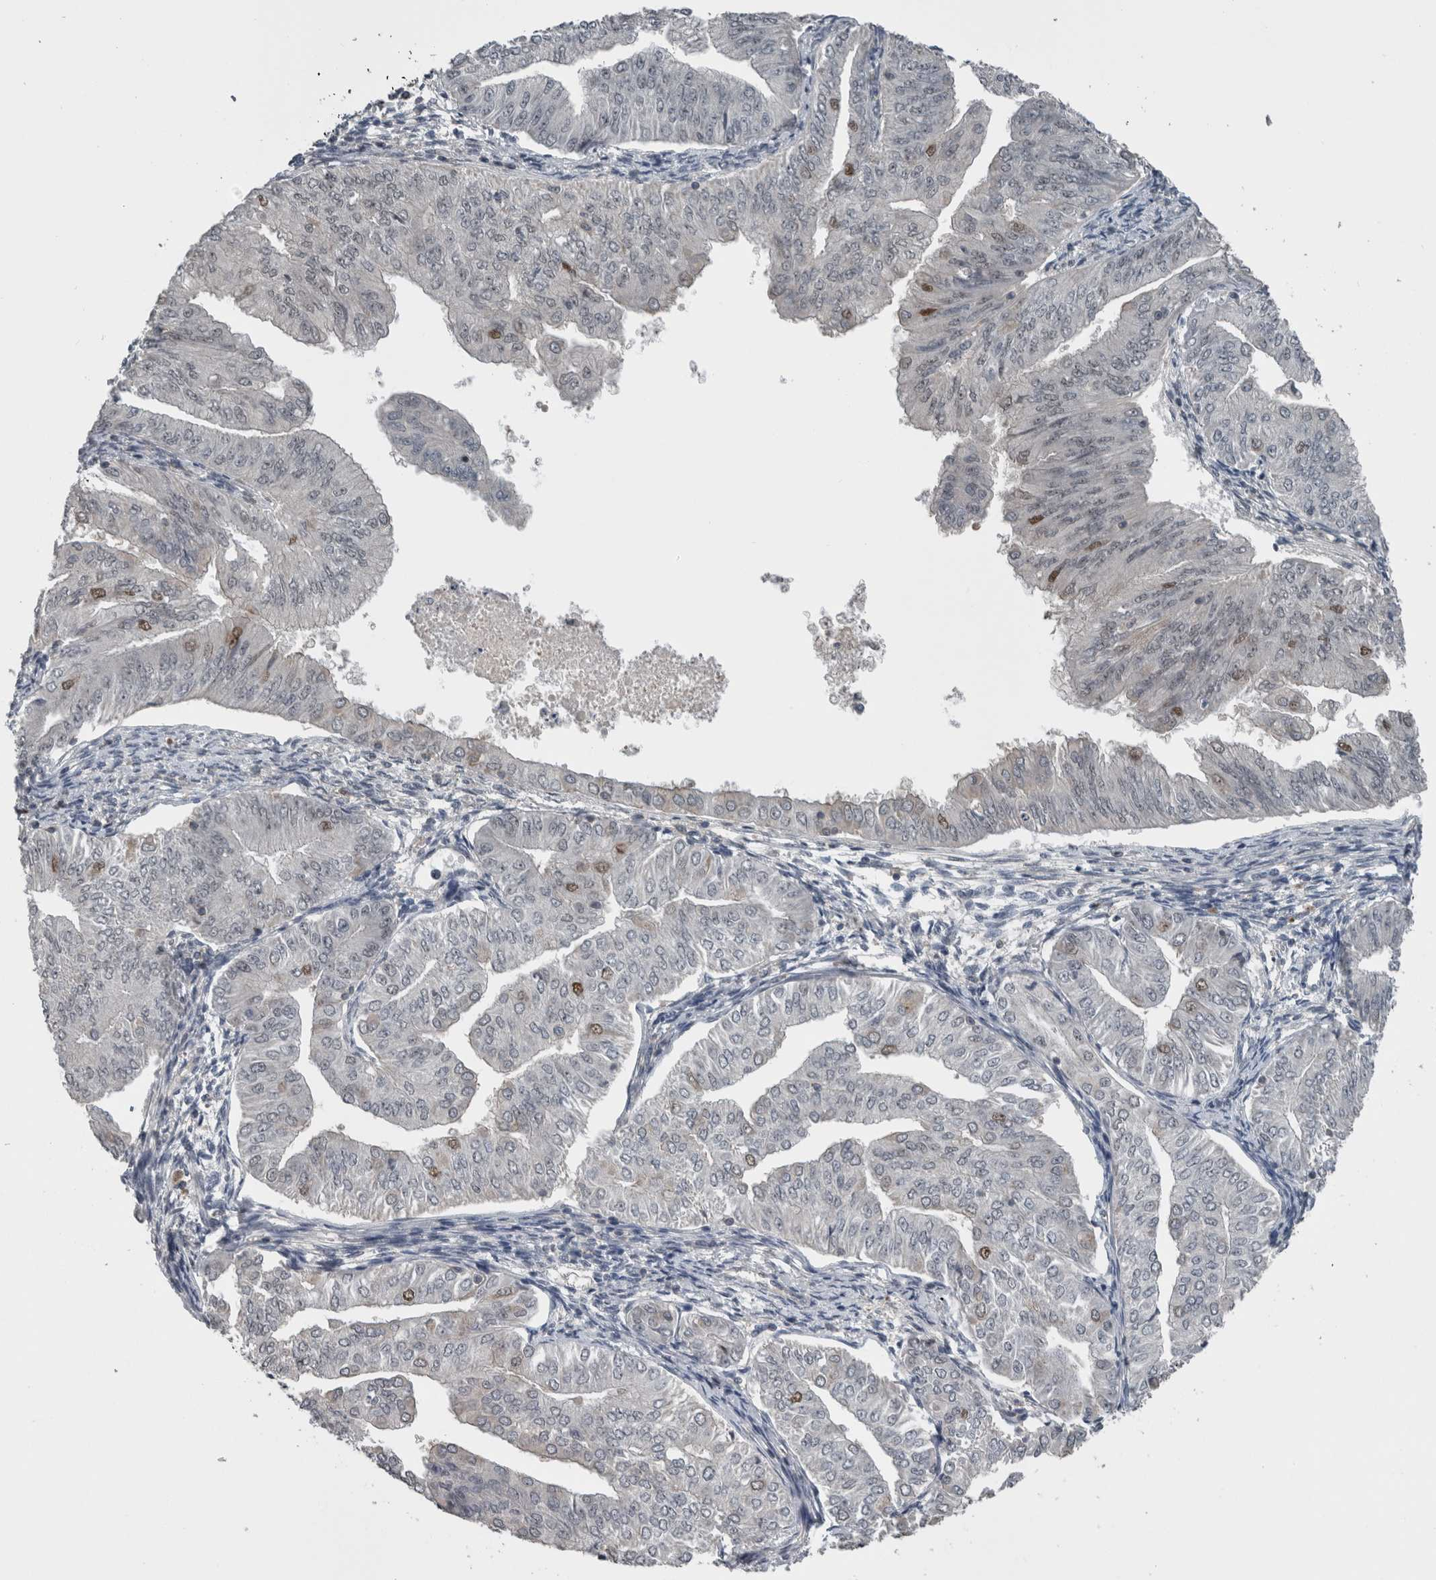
{"staining": {"intensity": "moderate", "quantity": "<25%", "location": "nuclear"}, "tissue": "endometrial cancer", "cell_type": "Tumor cells", "image_type": "cancer", "snomed": [{"axis": "morphology", "description": "Normal tissue, NOS"}, {"axis": "morphology", "description": "Adenocarcinoma, NOS"}, {"axis": "topography", "description": "Endometrium"}], "caption": "Endometrial cancer stained with a brown dye reveals moderate nuclear positive staining in about <25% of tumor cells.", "gene": "ZBTB21", "patient": {"sex": "female", "age": 53}}